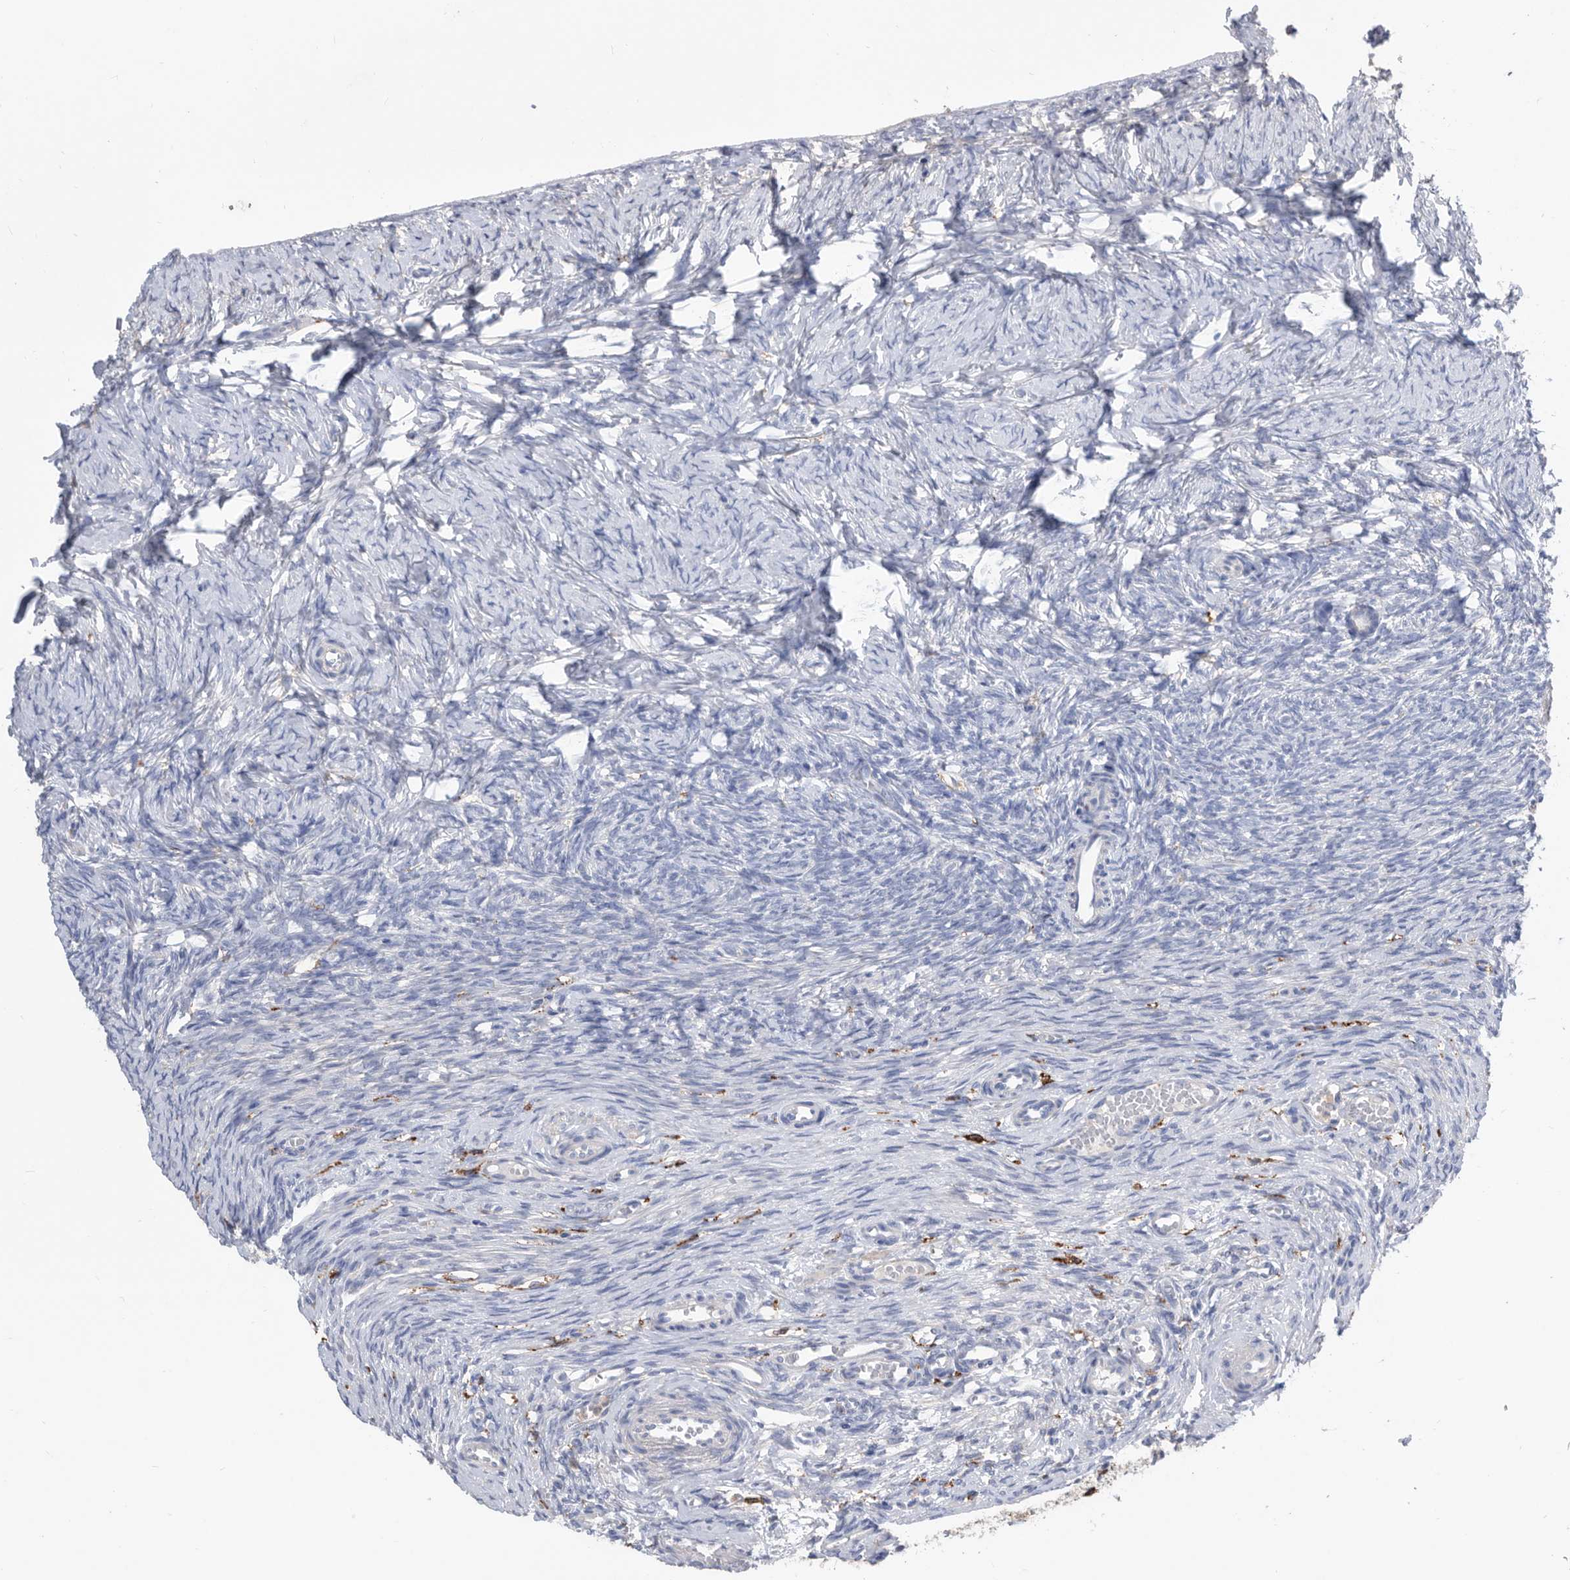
{"staining": {"intensity": "negative", "quantity": "none", "location": "none"}, "tissue": "ovary", "cell_type": "Ovarian stroma cells", "image_type": "normal", "snomed": [{"axis": "morphology", "description": "Adenocarcinoma, NOS"}, {"axis": "topography", "description": "Endometrium"}], "caption": "High magnification brightfield microscopy of normal ovary stained with DAB (brown) and counterstained with hematoxylin (blue): ovarian stroma cells show no significant staining. (Immunohistochemistry (ihc), brightfield microscopy, high magnification).", "gene": "MS4A4A", "patient": {"sex": "female", "age": 32}}